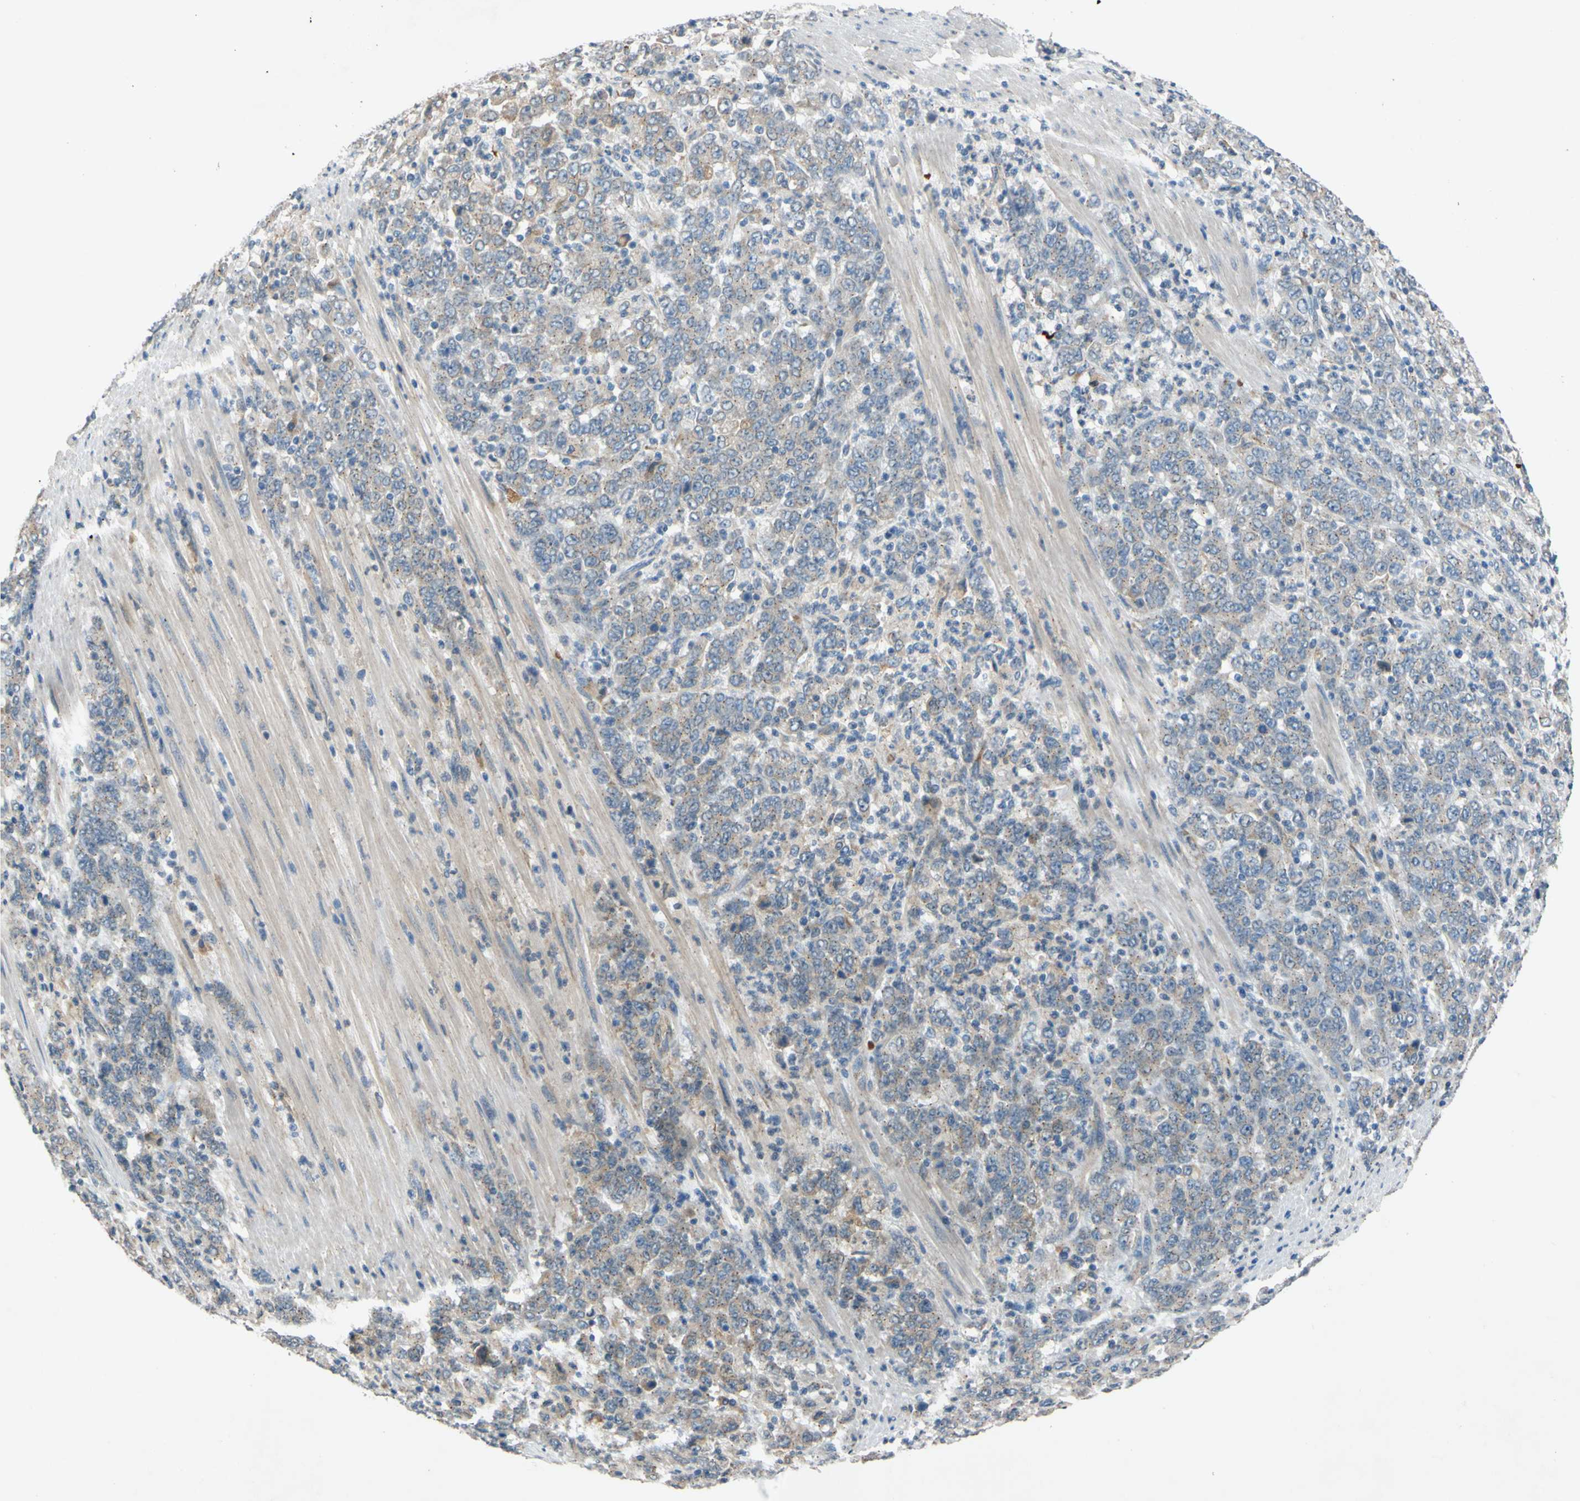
{"staining": {"intensity": "weak", "quantity": ">75%", "location": "cytoplasmic/membranous"}, "tissue": "stomach cancer", "cell_type": "Tumor cells", "image_type": "cancer", "snomed": [{"axis": "morphology", "description": "Adenocarcinoma, NOS"}, {"axis": "topography", "description": "Stomach, lower"}], "caption": "Brown immunohistochemical staining in stomach adenocarcinoma shows weak cytoplasmic/membranous positivity in approximately >75% of tumor cells.", "gene": "ADD2", "patient": {"sex": "female", "age": 71}}